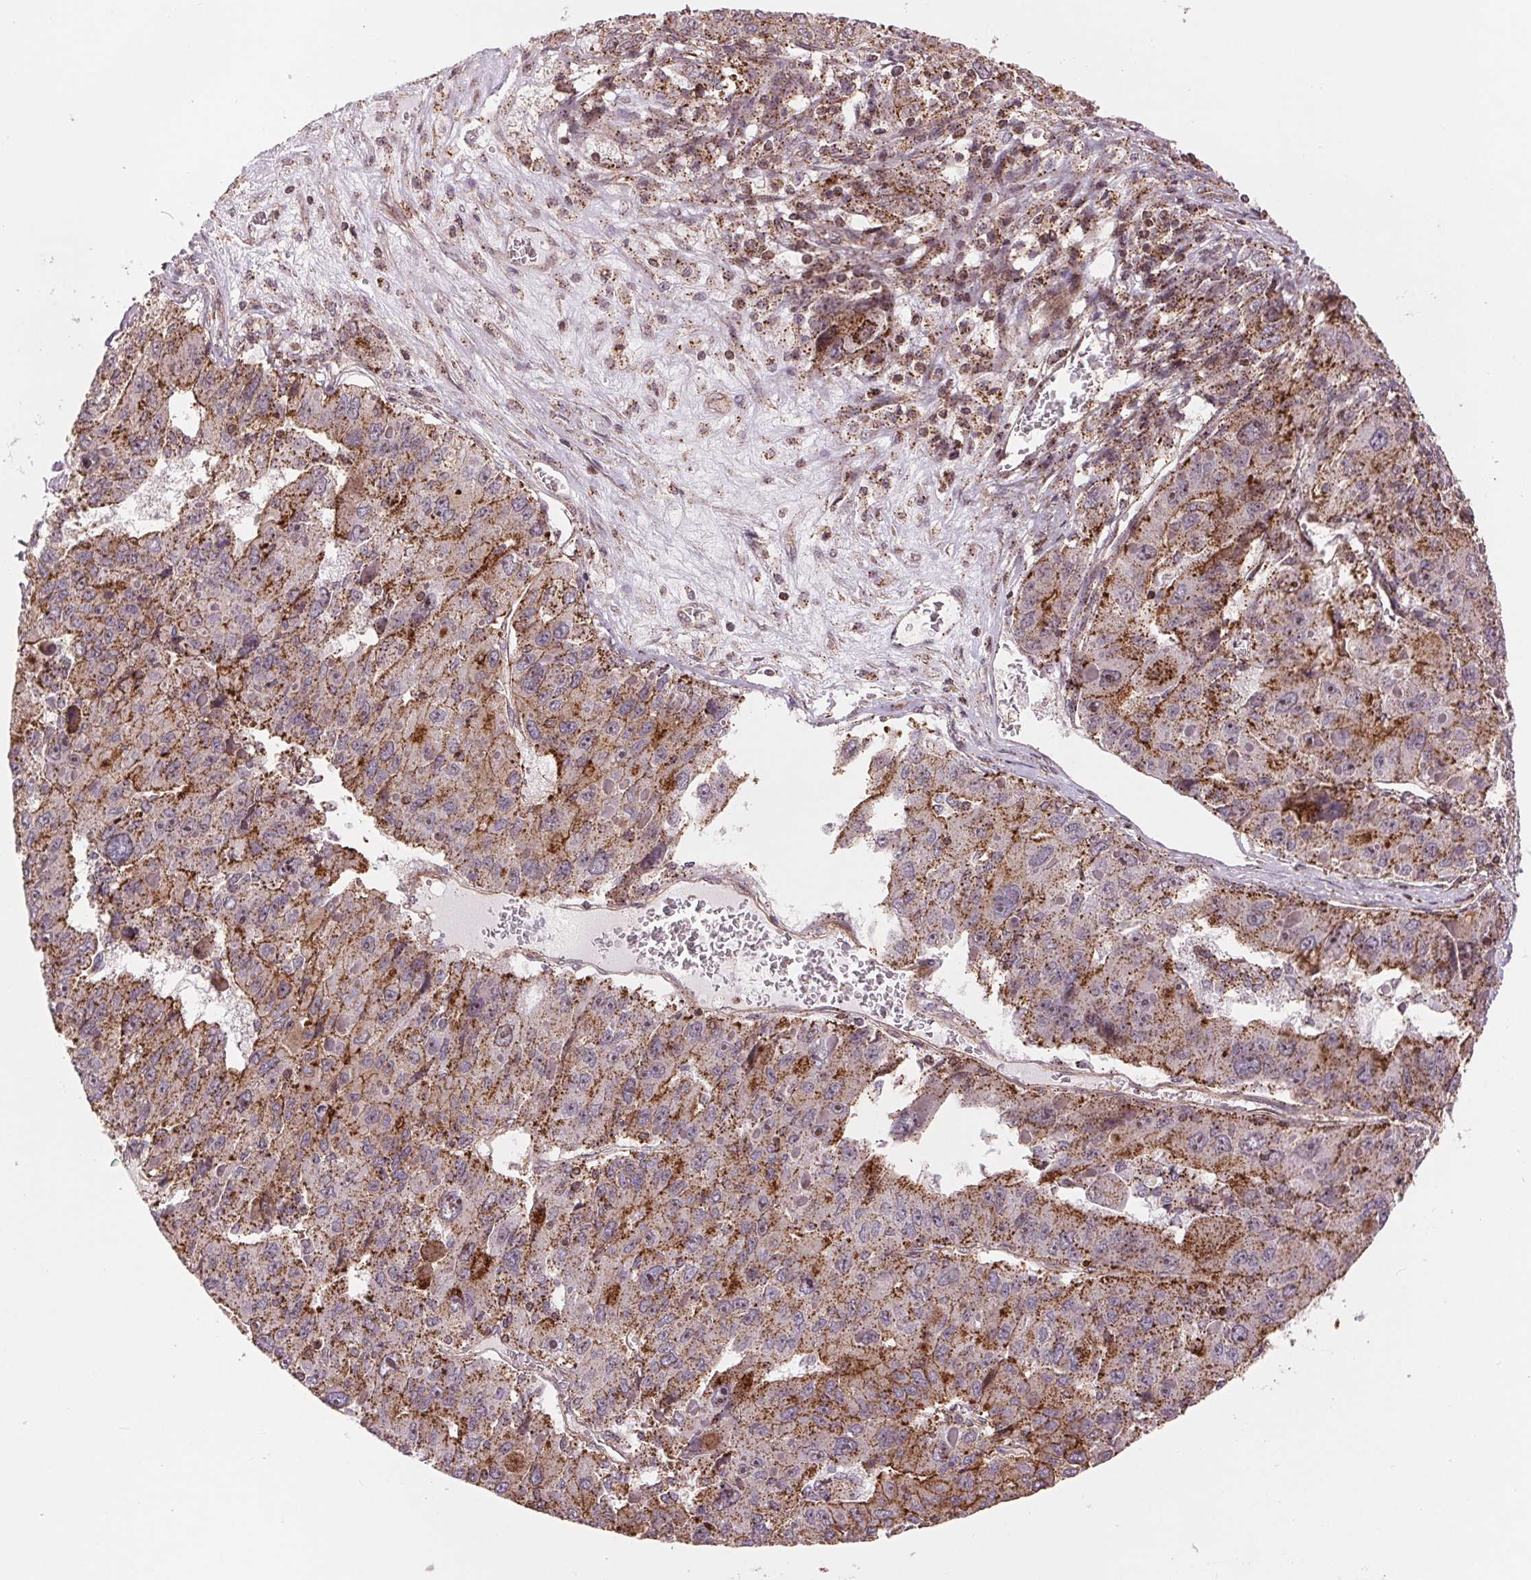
{"staining": {"intensity": "strong", "quantity": "25%-75%", "location": "cytoplasmic/membranous"}, "tissue": "liver cancer", "cell_type": "Tumor cells", "image_type": "cancer", "snomed": [{"axis": "morphology", "description": "Carcinoma, Hepatocellular, NOS"}, {"axis": "topography", "description": "Liver"}], "caption": "Human liver cancer (hepatocellular carcinoma) stained with a protein marker demonstrates strong staining in tumor cells.", "gene": "CHMP4B", "patient": {"sex": "female", "age": 41}}